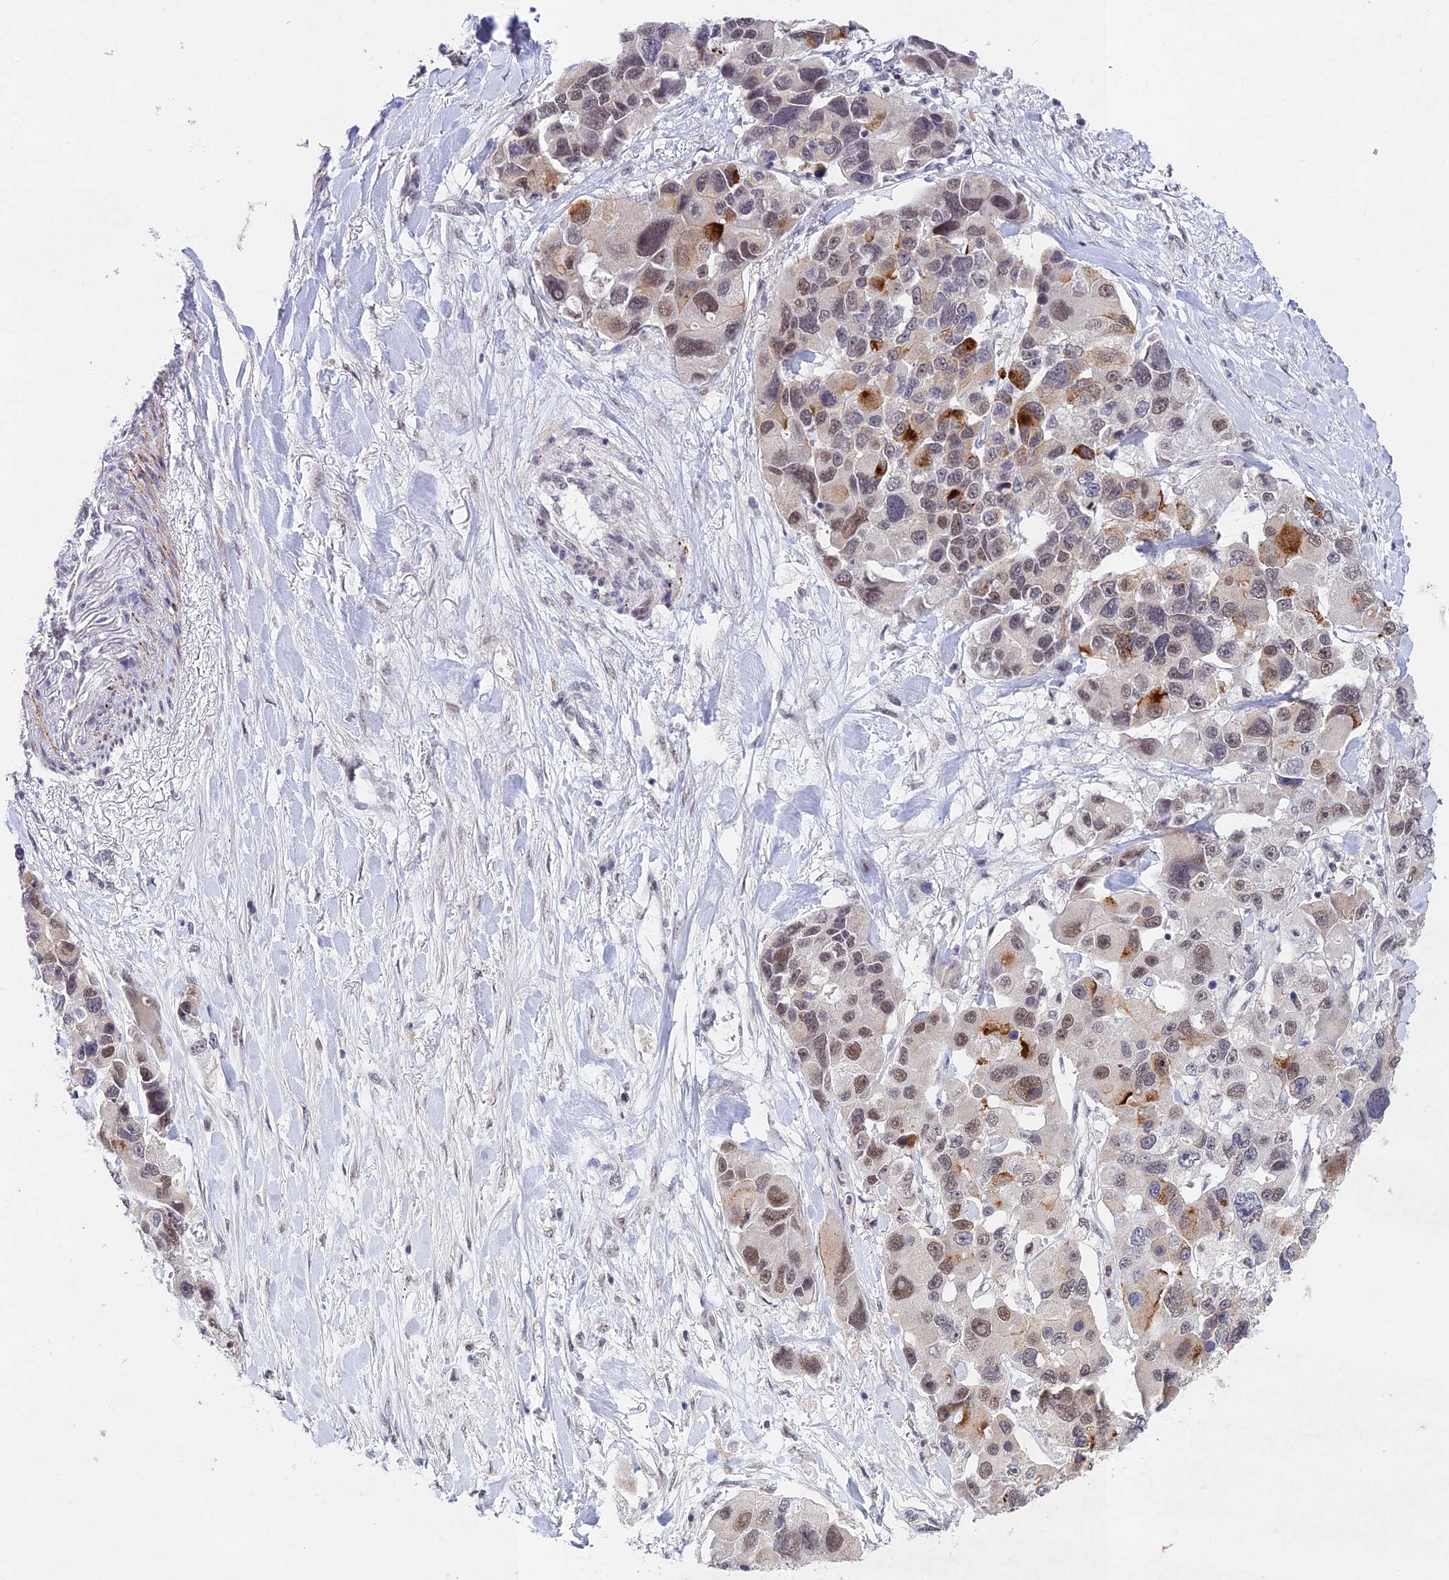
{"staining": {"intensity": "moderate", "quantity": "25%-75%", "location": "cytoplasmic/membranous,nuclear"}, "tissue": "lung cancer", "cell_type": "Tumor cells", "image_type": "cancer", "snomed": [{"axis": "morphology", "description": "Adenocarcinoma, NOS"}, {"axis": "topography", "description": "Lung"}], "caption": "Lung cancer (adenocarcinoma) stained with DAB immunohistochemistry (IHC) reveals medium levels of moderate cytoplasmic/membranous and nuclear staining in approximately 25%-75% of tumor cells.", "gene": "RAVER1", "patient": {"sex": "female", "age": 54}}